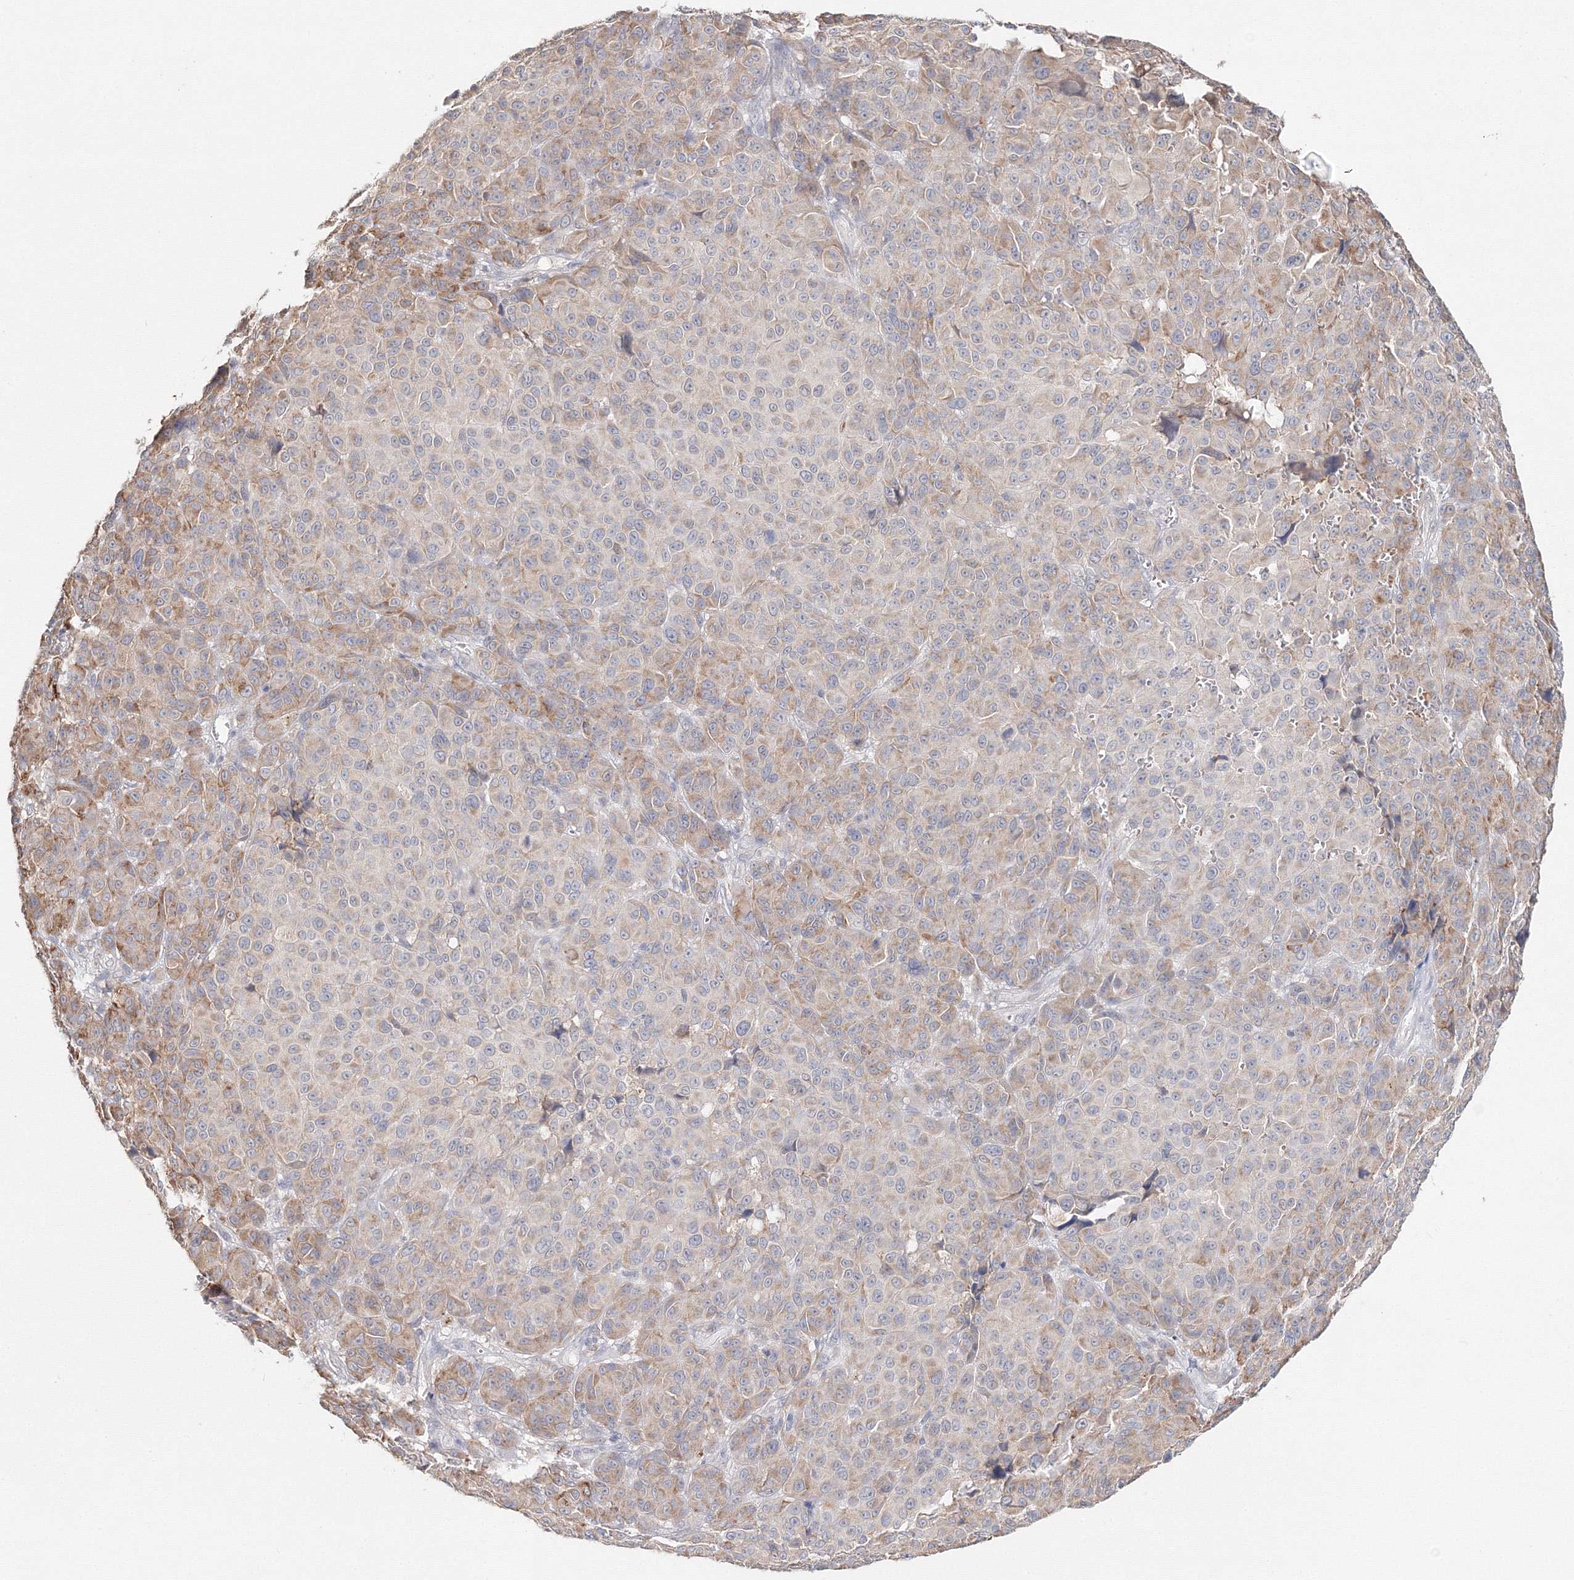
{"staining": {"intensity": "weak", "quantity": "25%-75%", "location": "cytoplasmic/membranous"}, "tissue": "melanoma", "cell_type": "Tumor cells", "image_type": "cancer", "snomed": [{"axis": "morphology", "description": "Malignant melanoma, NOS"}, {"axis": "topography", "description": "Skin"}], "caption": "Malignant melanoma stained with a brown dye shows weak cytoplasmic/membranous positive positivity in approximately 25%-75% of tumor cells.", "gene": "DHRS12", "patient": {"sex": "male", "age": 73}}